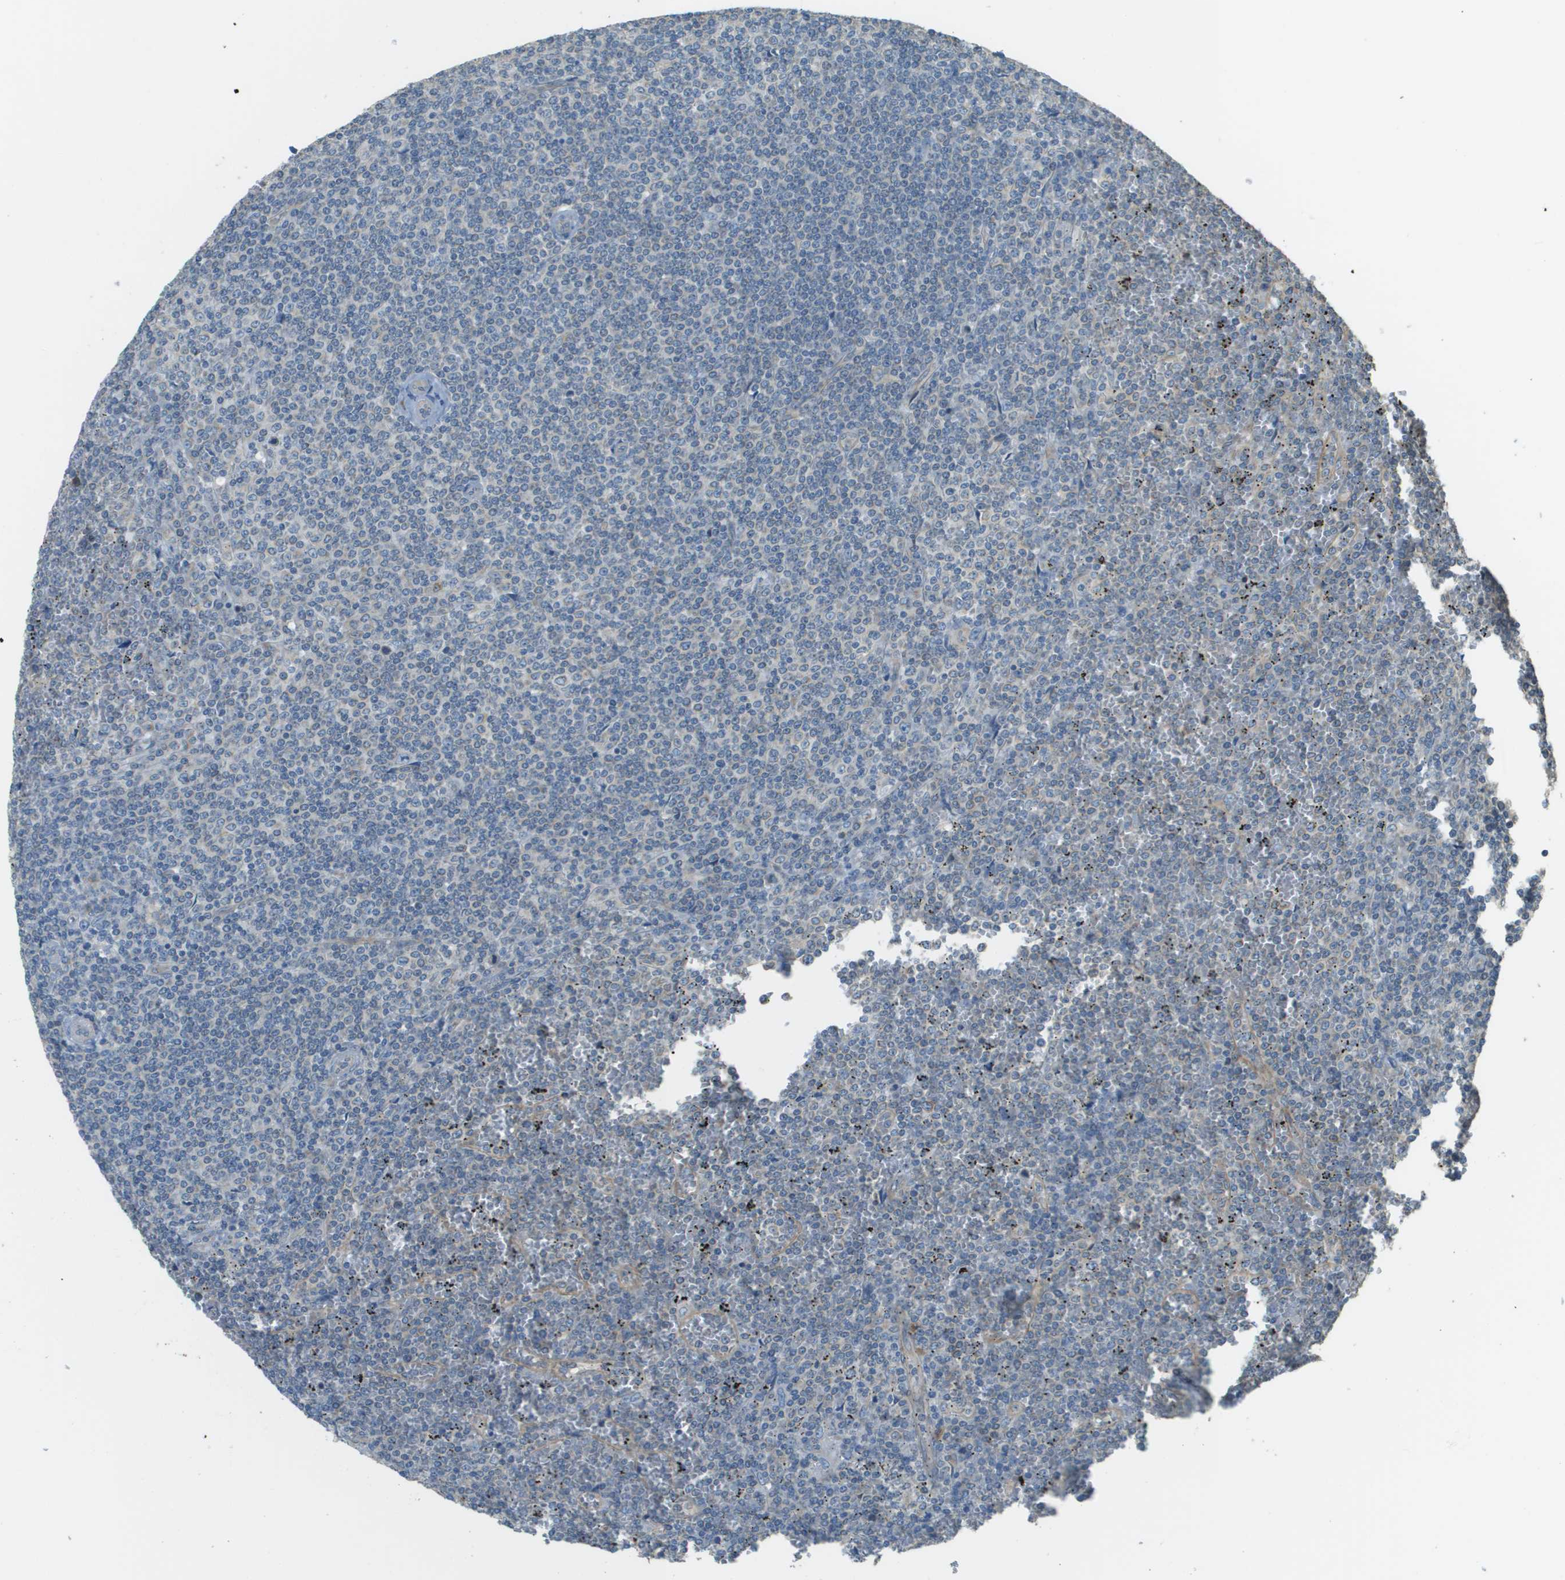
{"staining": {"intensity": "negative", "quantity": "none", "location": "none"}, "tissue": "lymphoma", "cell_type": "Tumor cells", "image_type": "cancer", "snomed": [{"axis": "morphology", "description": "Malignant lymphoma, non-Hodgkin's type, Low grade"}, {"axis": "topography", "description": "Spleen"}], "caption": "Immunohistochemistry photomicrograph of human lymphoma stained for a protein (brown), which shows no positivity in tumor cells.", "gene": "DNAJB11", "patient": {"sex": "female", "age": 19}}